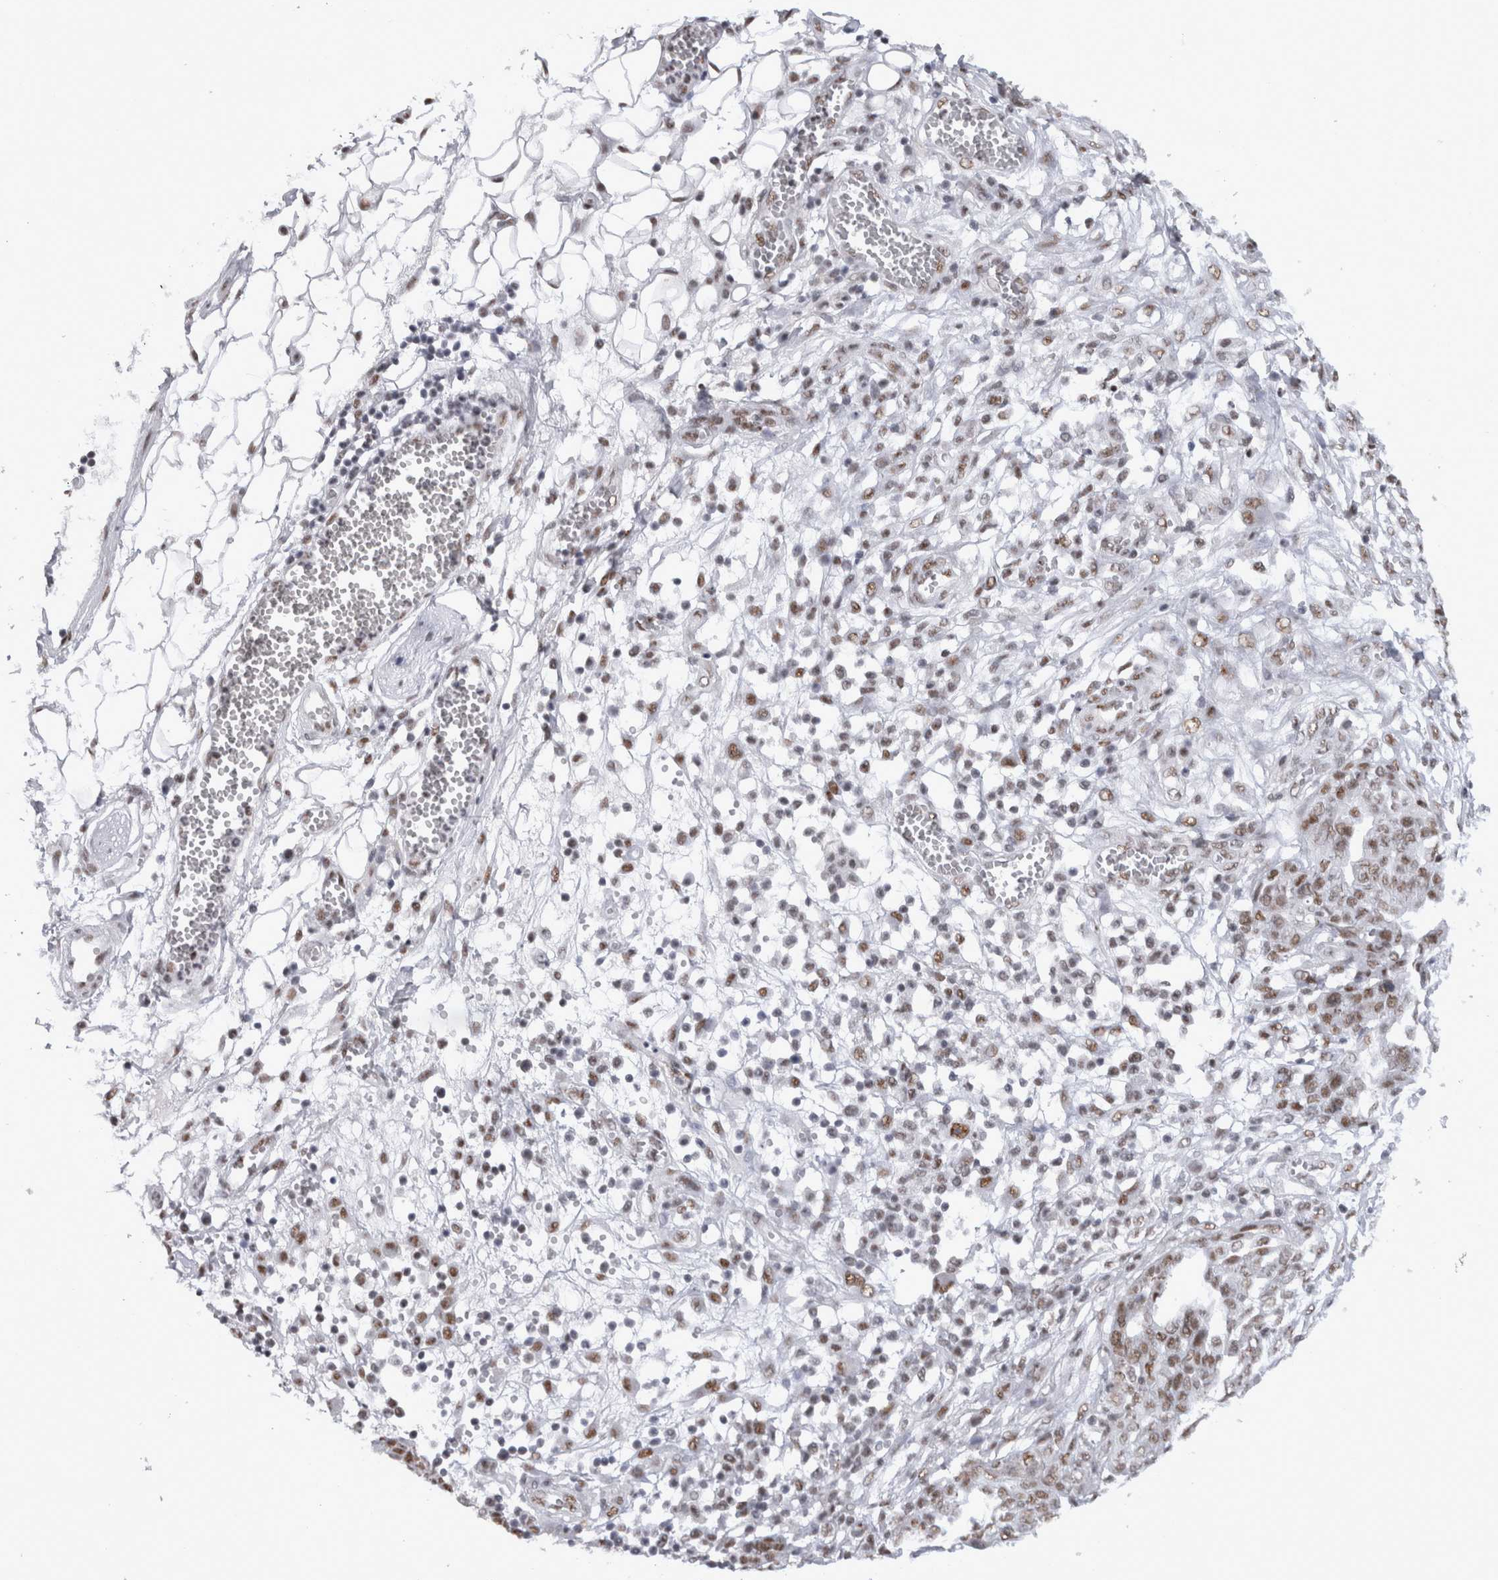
{"staining": {"intensity": "moderate", "quantity": ">75%", "location": "nuclear"}, "tissue": "ovarian cancer", "cell_type": "Tumor cells", "image_type": "cancer", "snomed": [{"axis": "morphology", "description": "Cystadenocarcinoma, serous, NOS"}, {"axis": "topography", "description": "Soft tissue"}, {"axis": "topography", "description": "Ovary"}], "caption": "DAB (3,3'-diaminobenzidine) immunohistochemical staining of human ovarian cancer (serous cystadenocarcinoma) demonstrates moderate nuclear protein positivity in approximately >75% of tumor cells. (IHC, brightfield microscopy, high magnification).", "gene": "API5", "patient": {"sex": "female", "age": 57}}